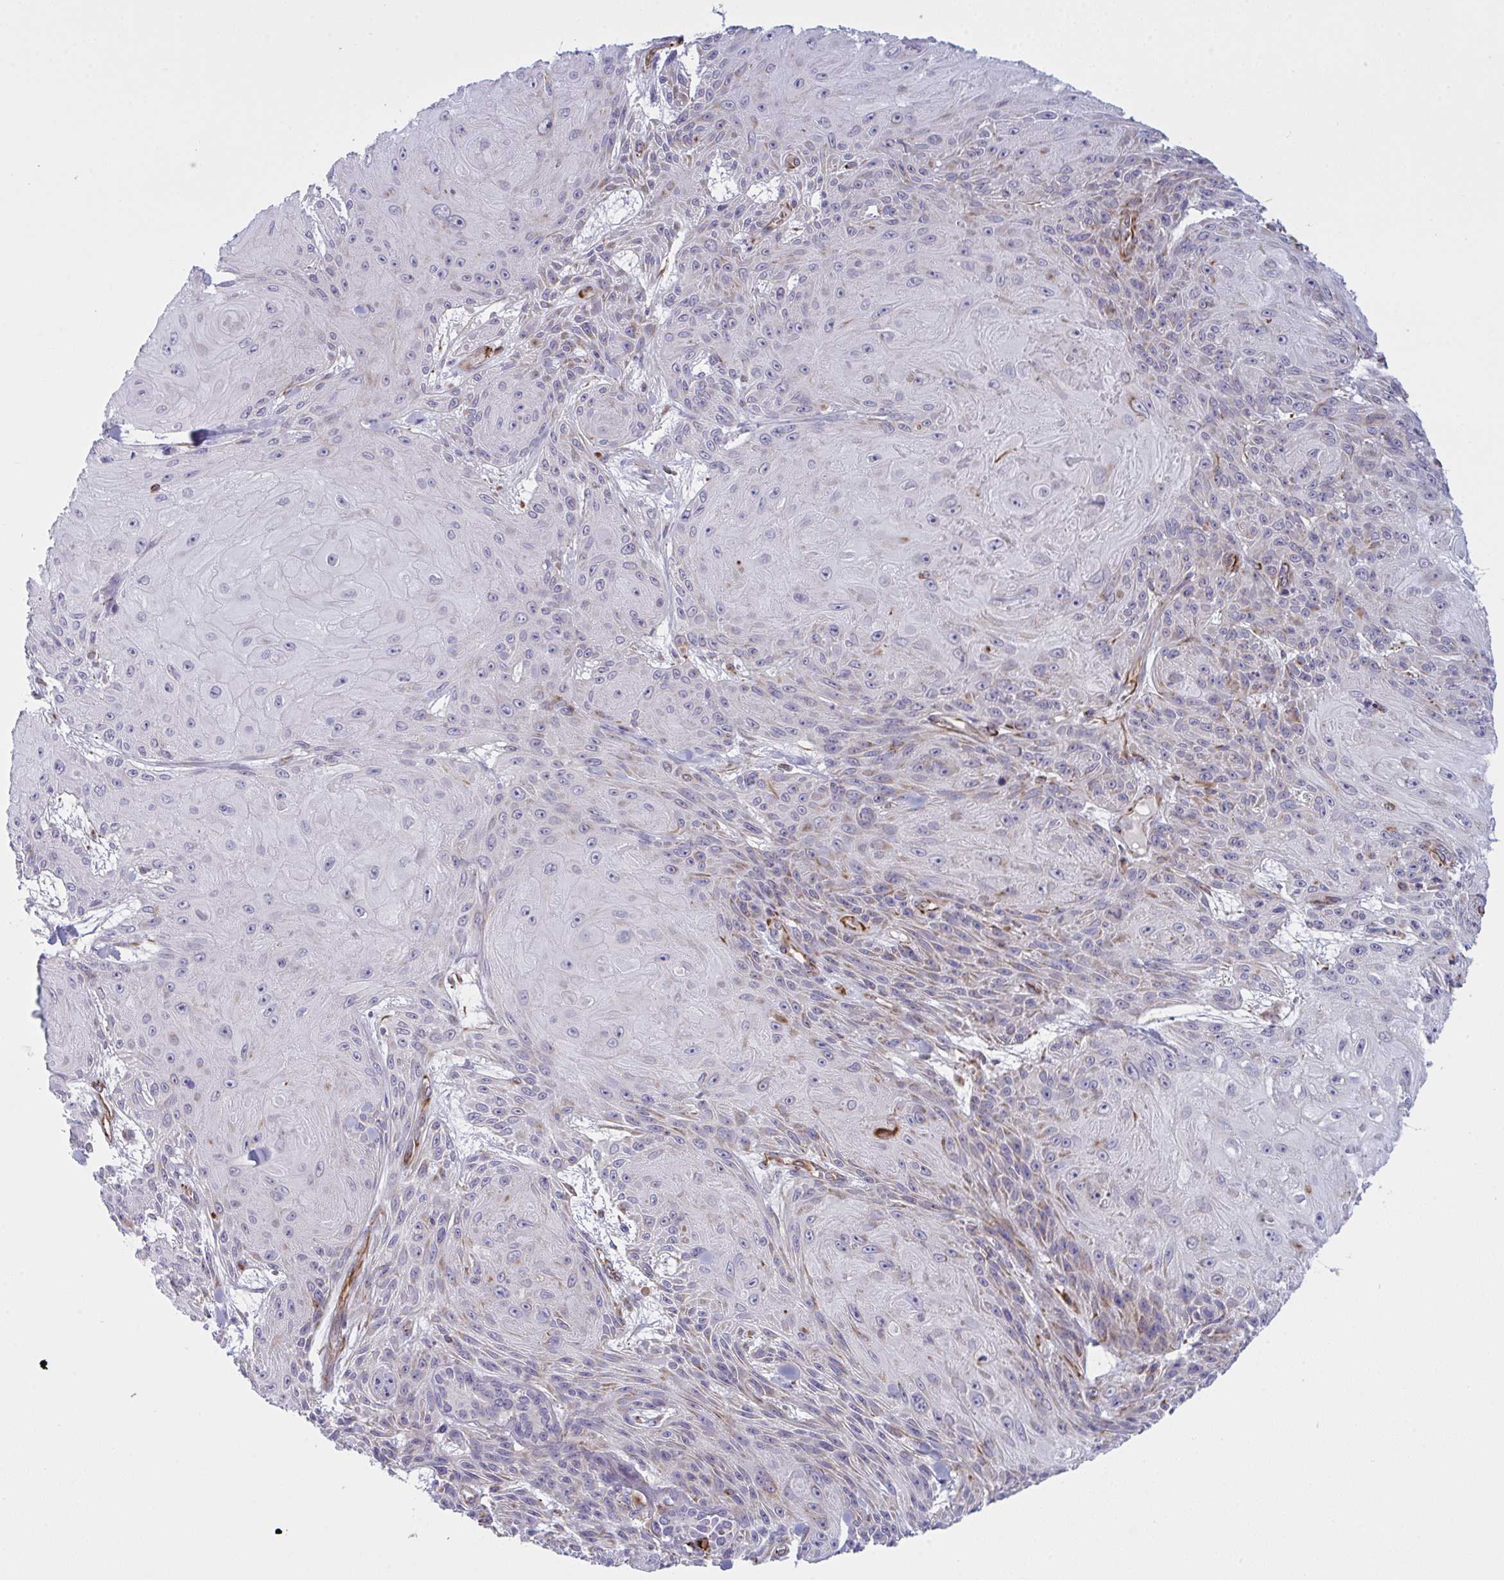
{"staining": {"intensity": "weak", "quantity": "<25%", "location": "cytoplasmic/membranous"}, "tissue": "skin cancer", "cell_type": "Tumor cells", "image_type": "cancer", "snomed": [{"axis": "morphology", "description": "Squamous cell carcinoma, NOS"}, {"axis": "topography", "description": "Skin"}], "caption": "A high-resolution micrograph shows immunohistochemistry (IHC) staining of skin cancer (squamous cell carcinoma), which displays no significant staining in tumor cells.", "gene": "DCBLD1", "patient": {"sex": "male", "age": 88}}